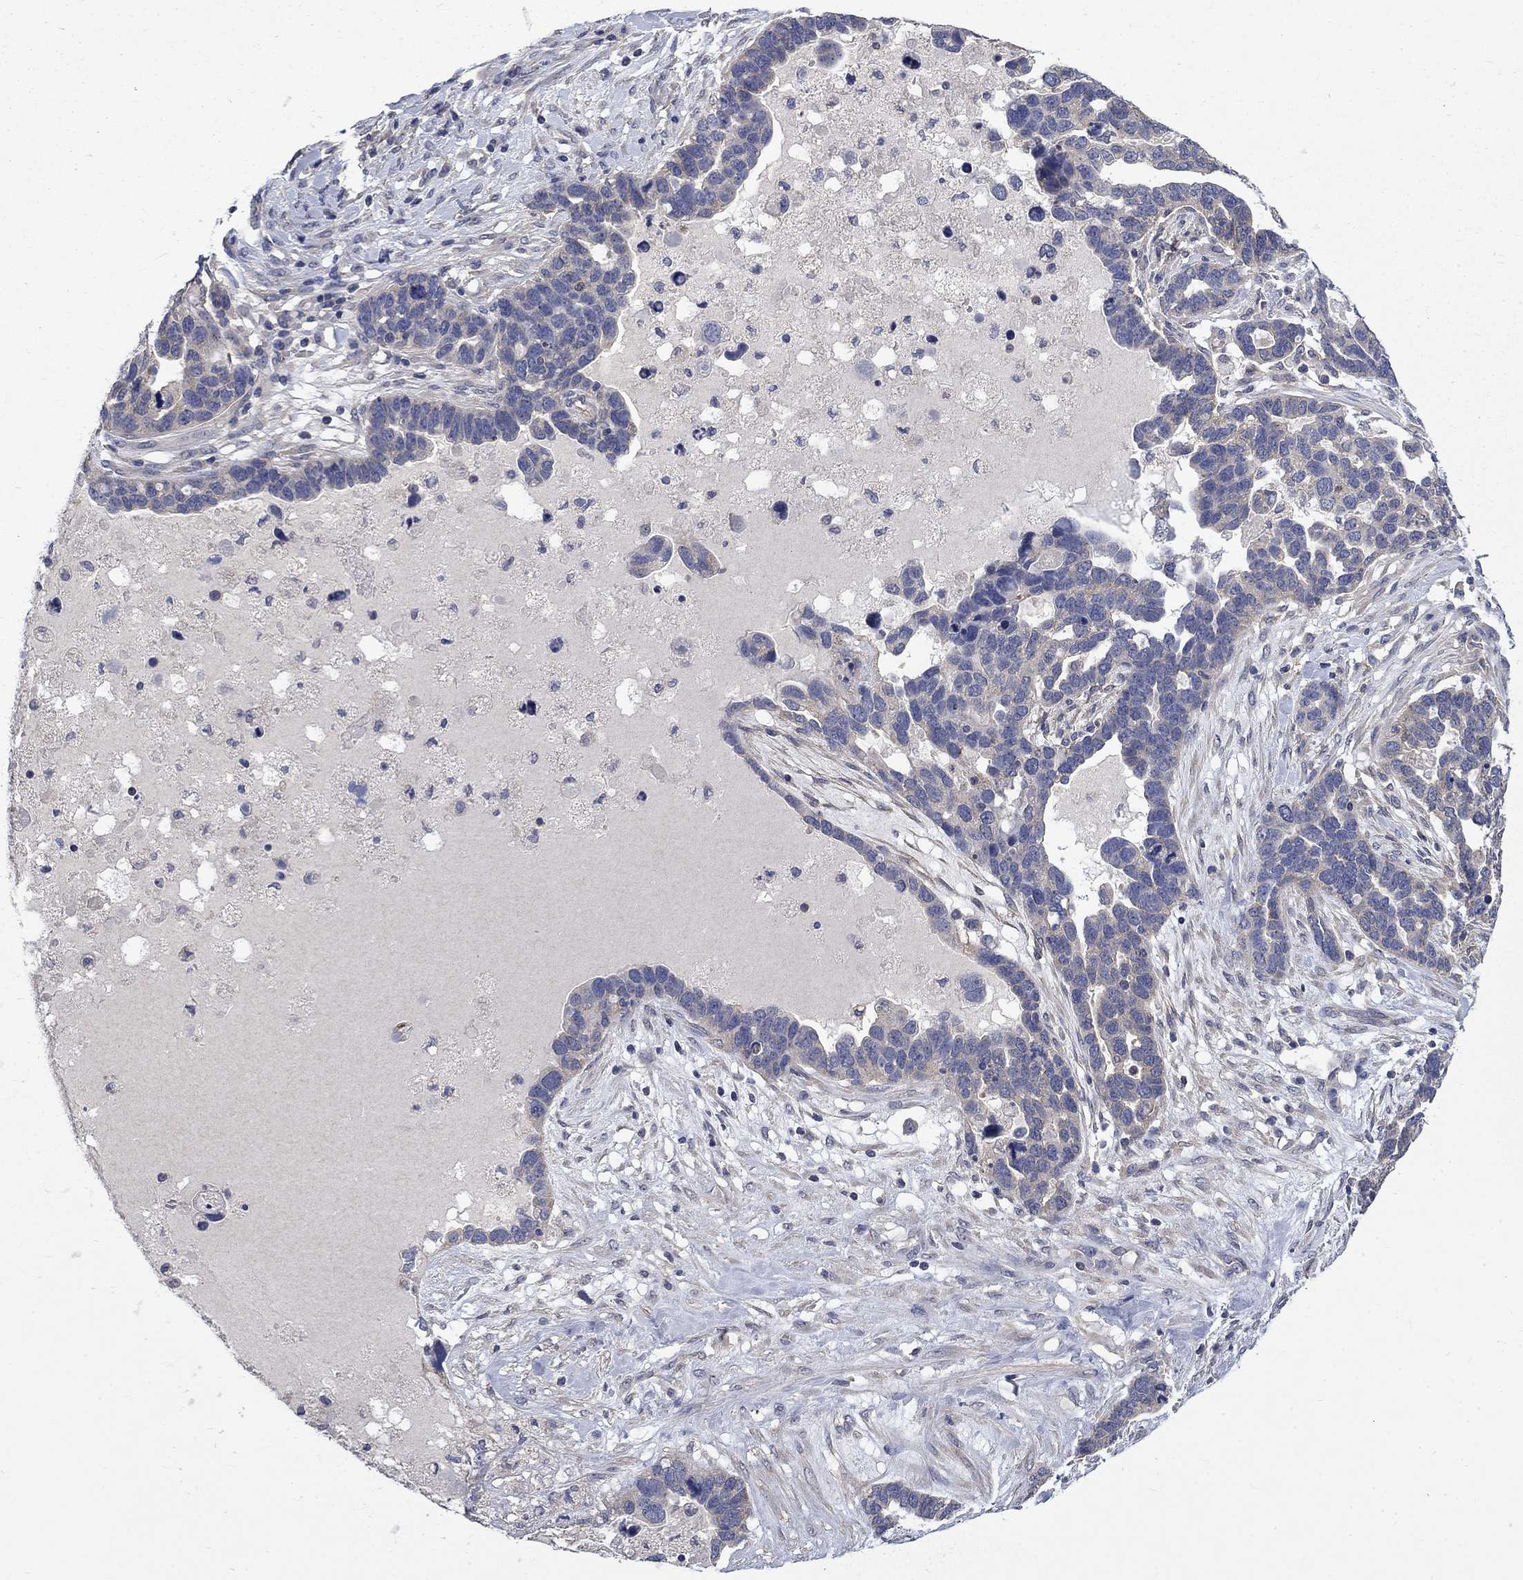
{"staining": {"intensity": "negative", "quantity": "none", "location": "none"}, "tissue": "ovarian cancer", "cell_type": "Tumor cells", "image_type": "cancer", "snomed": [{"axis": "morphology", "description": "Cystadenocarcinoma, serous, NOS"}, {"axis": "topography", "description": "Ovary"}], "caption": "A micrograph of human serous cystadenocarcinoma (ovarian) is negative for staining in tumor cells. (IHC, brightfield microscopy, high magnification).", "gene": "HSPA12A", "patient": {"sex": "female", "age": 54}}